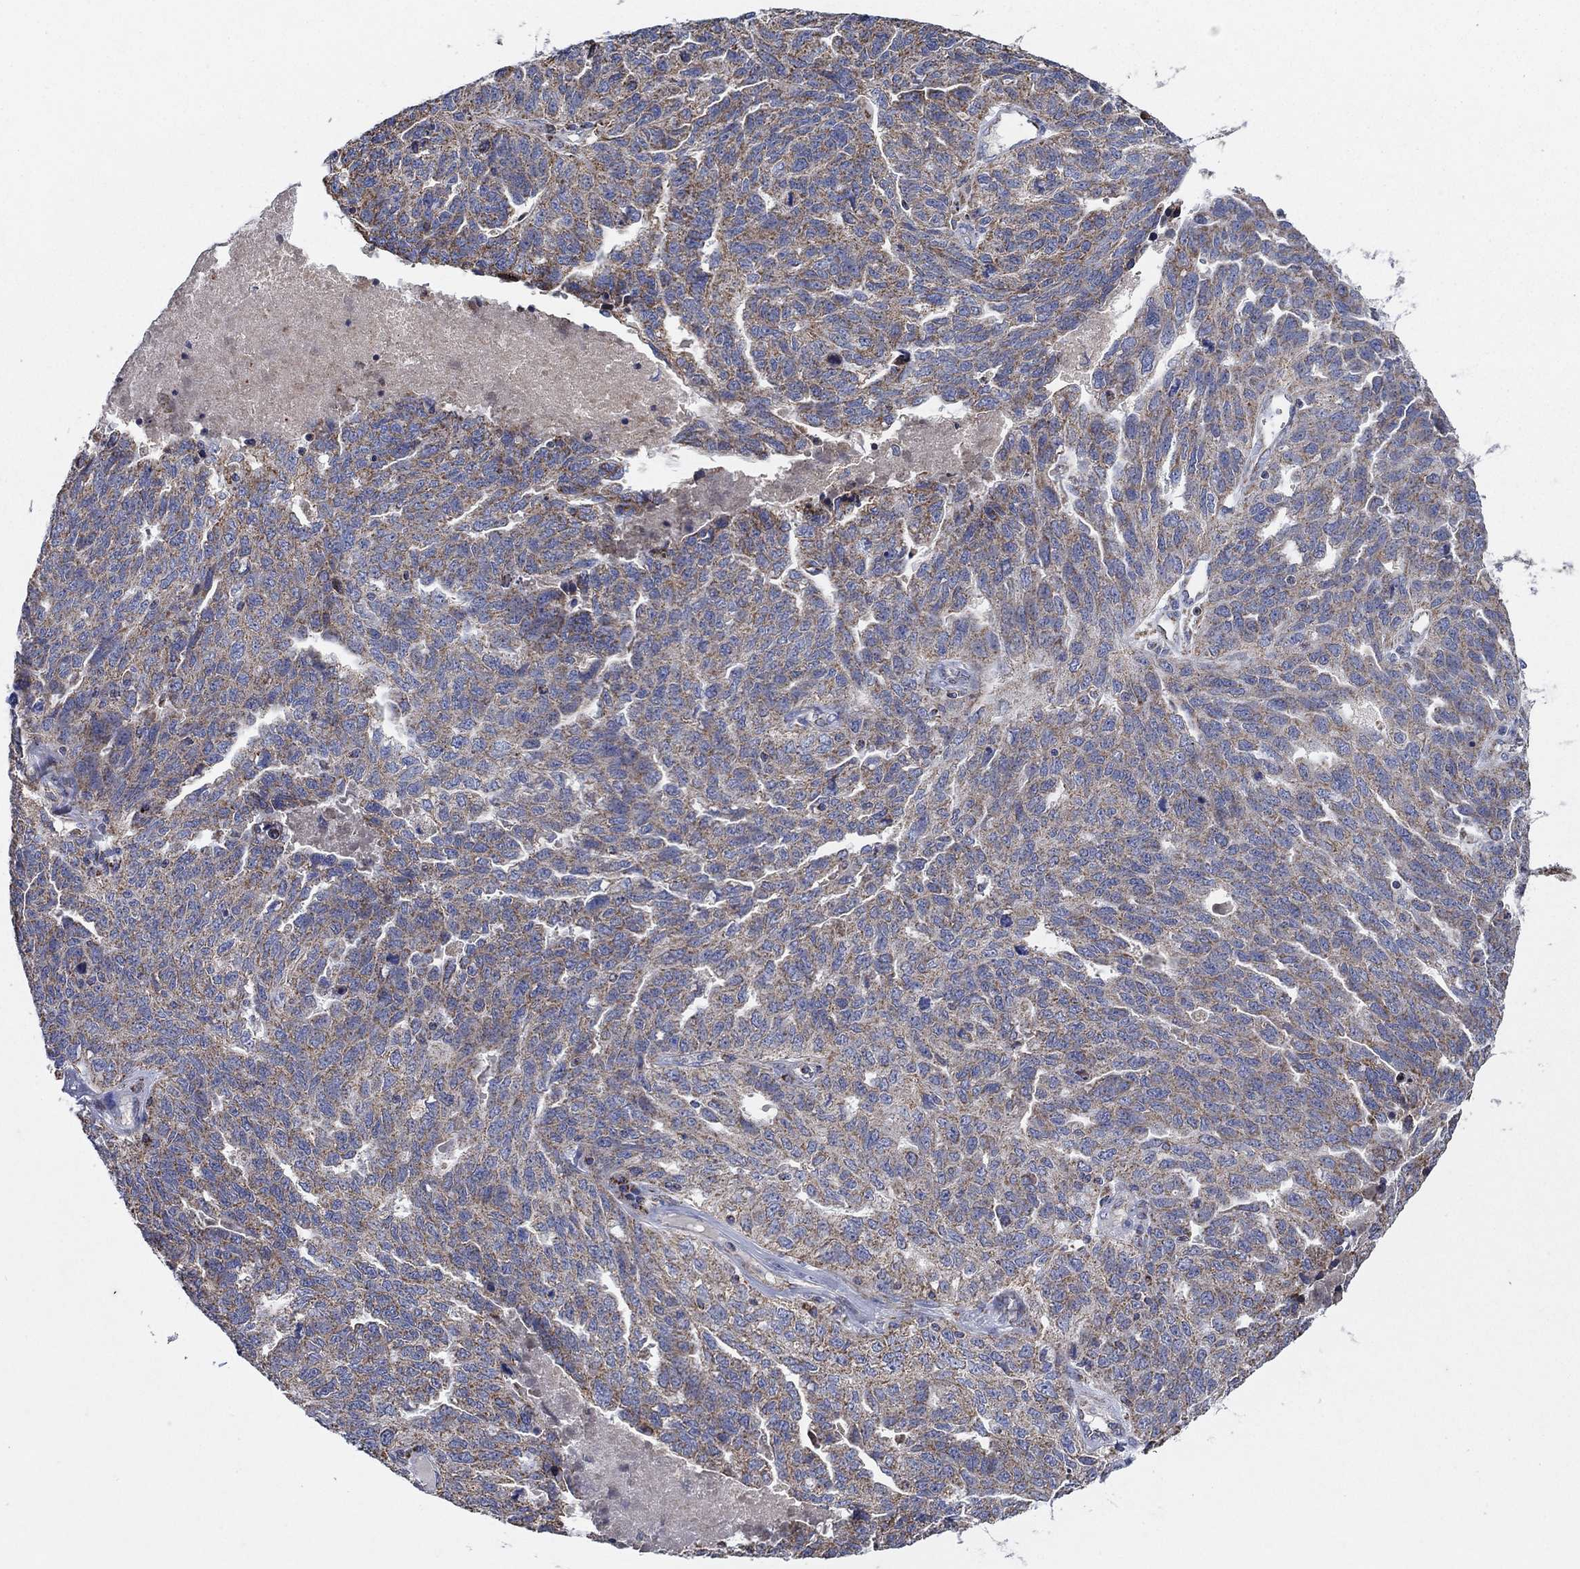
{"staining": {"intensity": "weak", "quantity": ">75%", "location": "cytoplasmic/membranous"}, "tissue": "ovarian cancer", "cell_type": "Tumor cells", "image_type": "cancer", "snomed": [{"axis": "morphology", "description": "Cystadenocarcinoma, serous, NOS"}, {"axis": "topography", "description": "Ovary"}], "caption": "IHC staining of ovarian cancer (serous cystadenocarcinoma), which displays low levels of weak cytoplasmic/membranous expression in about >75% of tumor cells indicating weak cytoplasmic/membranous protein expression. The staining was performed using DAB (brown) for protein detection and nuclei were counterstained in hematoxylin (blue).", "gene": "C9orf85", "patient": {"sex": "female", "age": 71}}